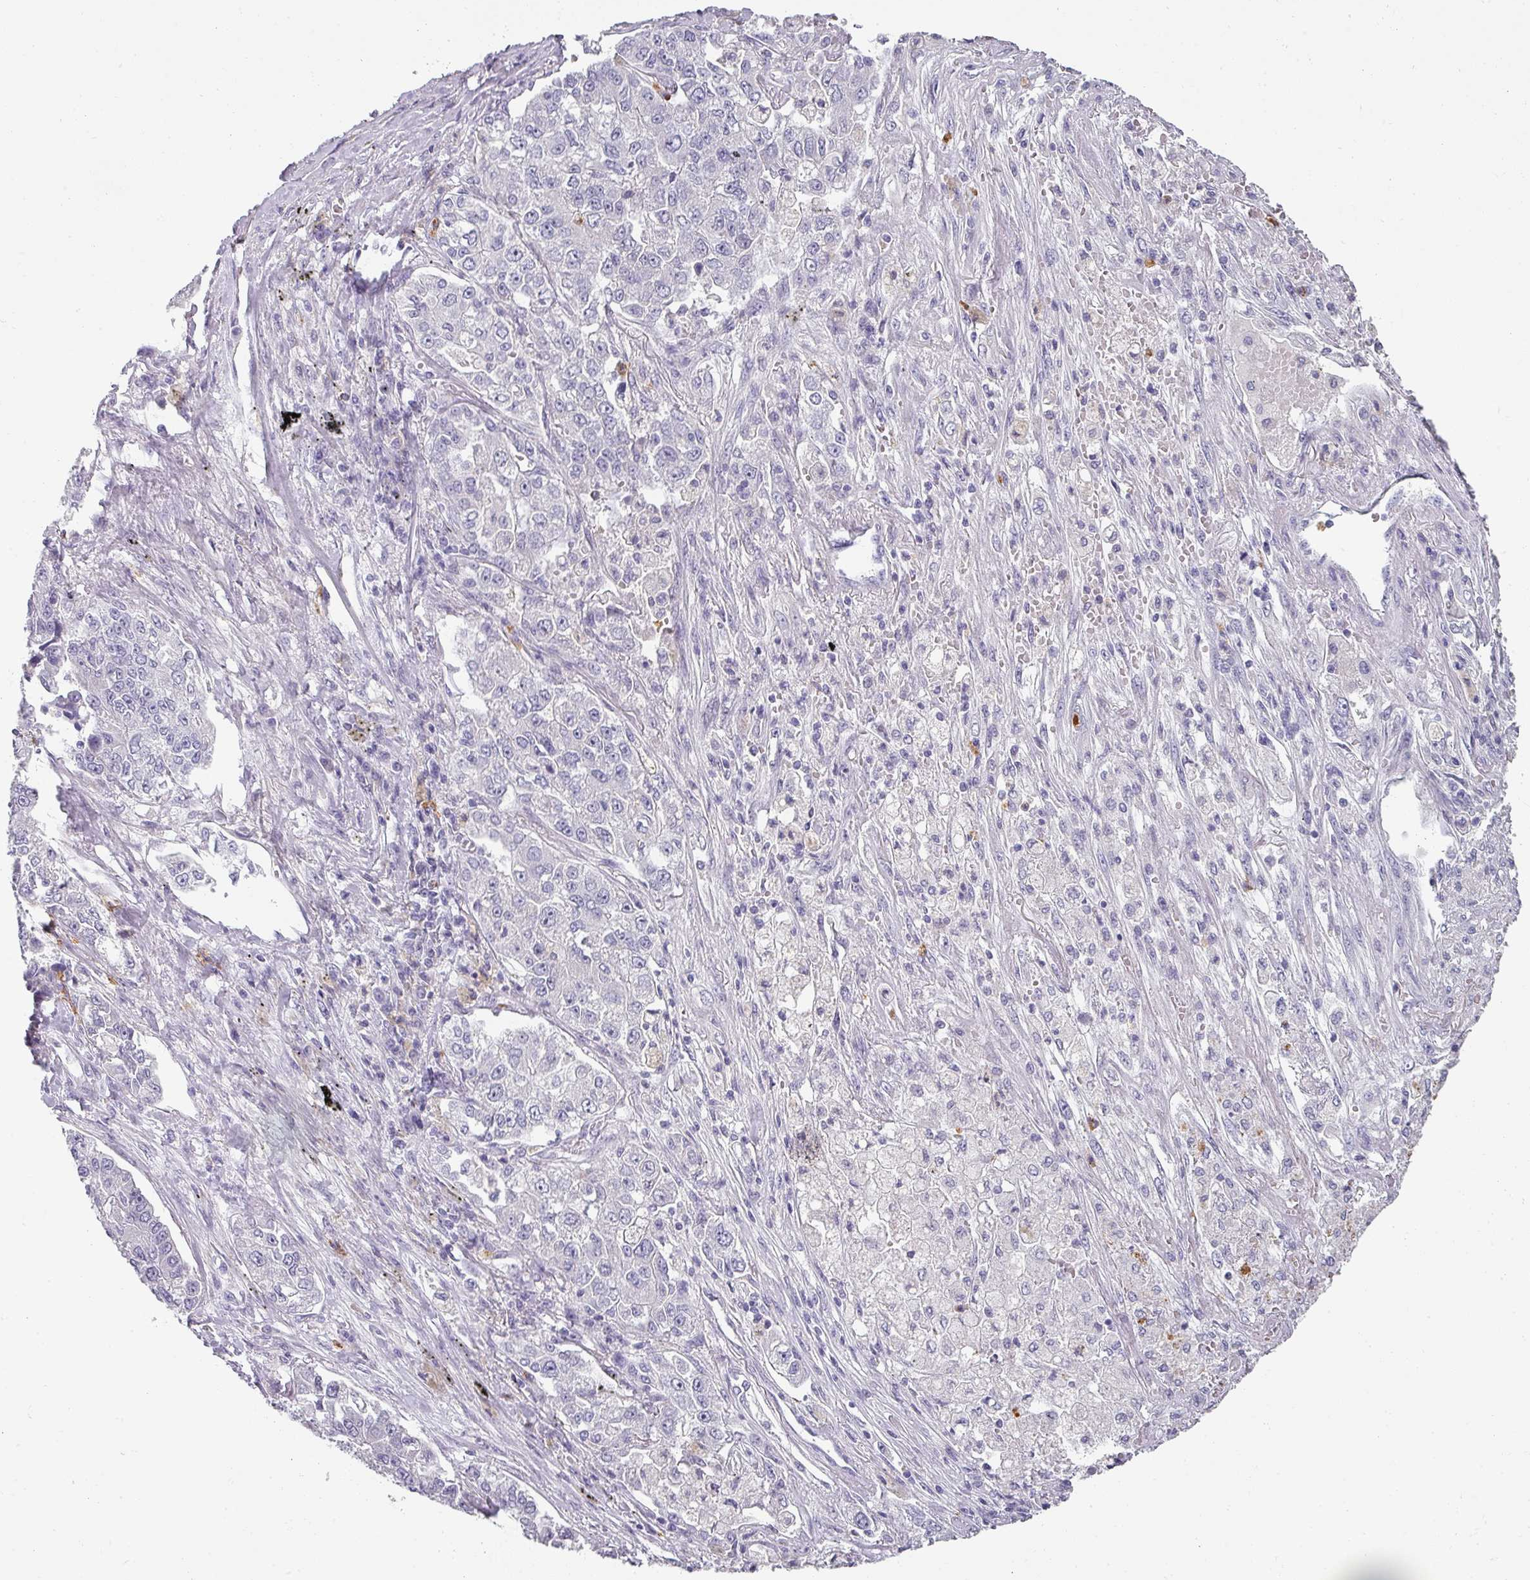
{"staining": {"intensity": "negative", "quantity": "none", "location": "none"}, "tissue": "lung cancer", "cell_type": "Tumor cells", "image_type": "cancer", "snomed": [{"axis": "morphology", "description": "Adenocarcinoma, NOS"}, {"axis": "topography", "description": "Lung"}], "caption": "Protein analysis of lung cancer (adenocarcinoma) exhibits no significant positivity in tumor cells.", "gene": "BTLA", "patient": {"sex": "male", "age": 49}}